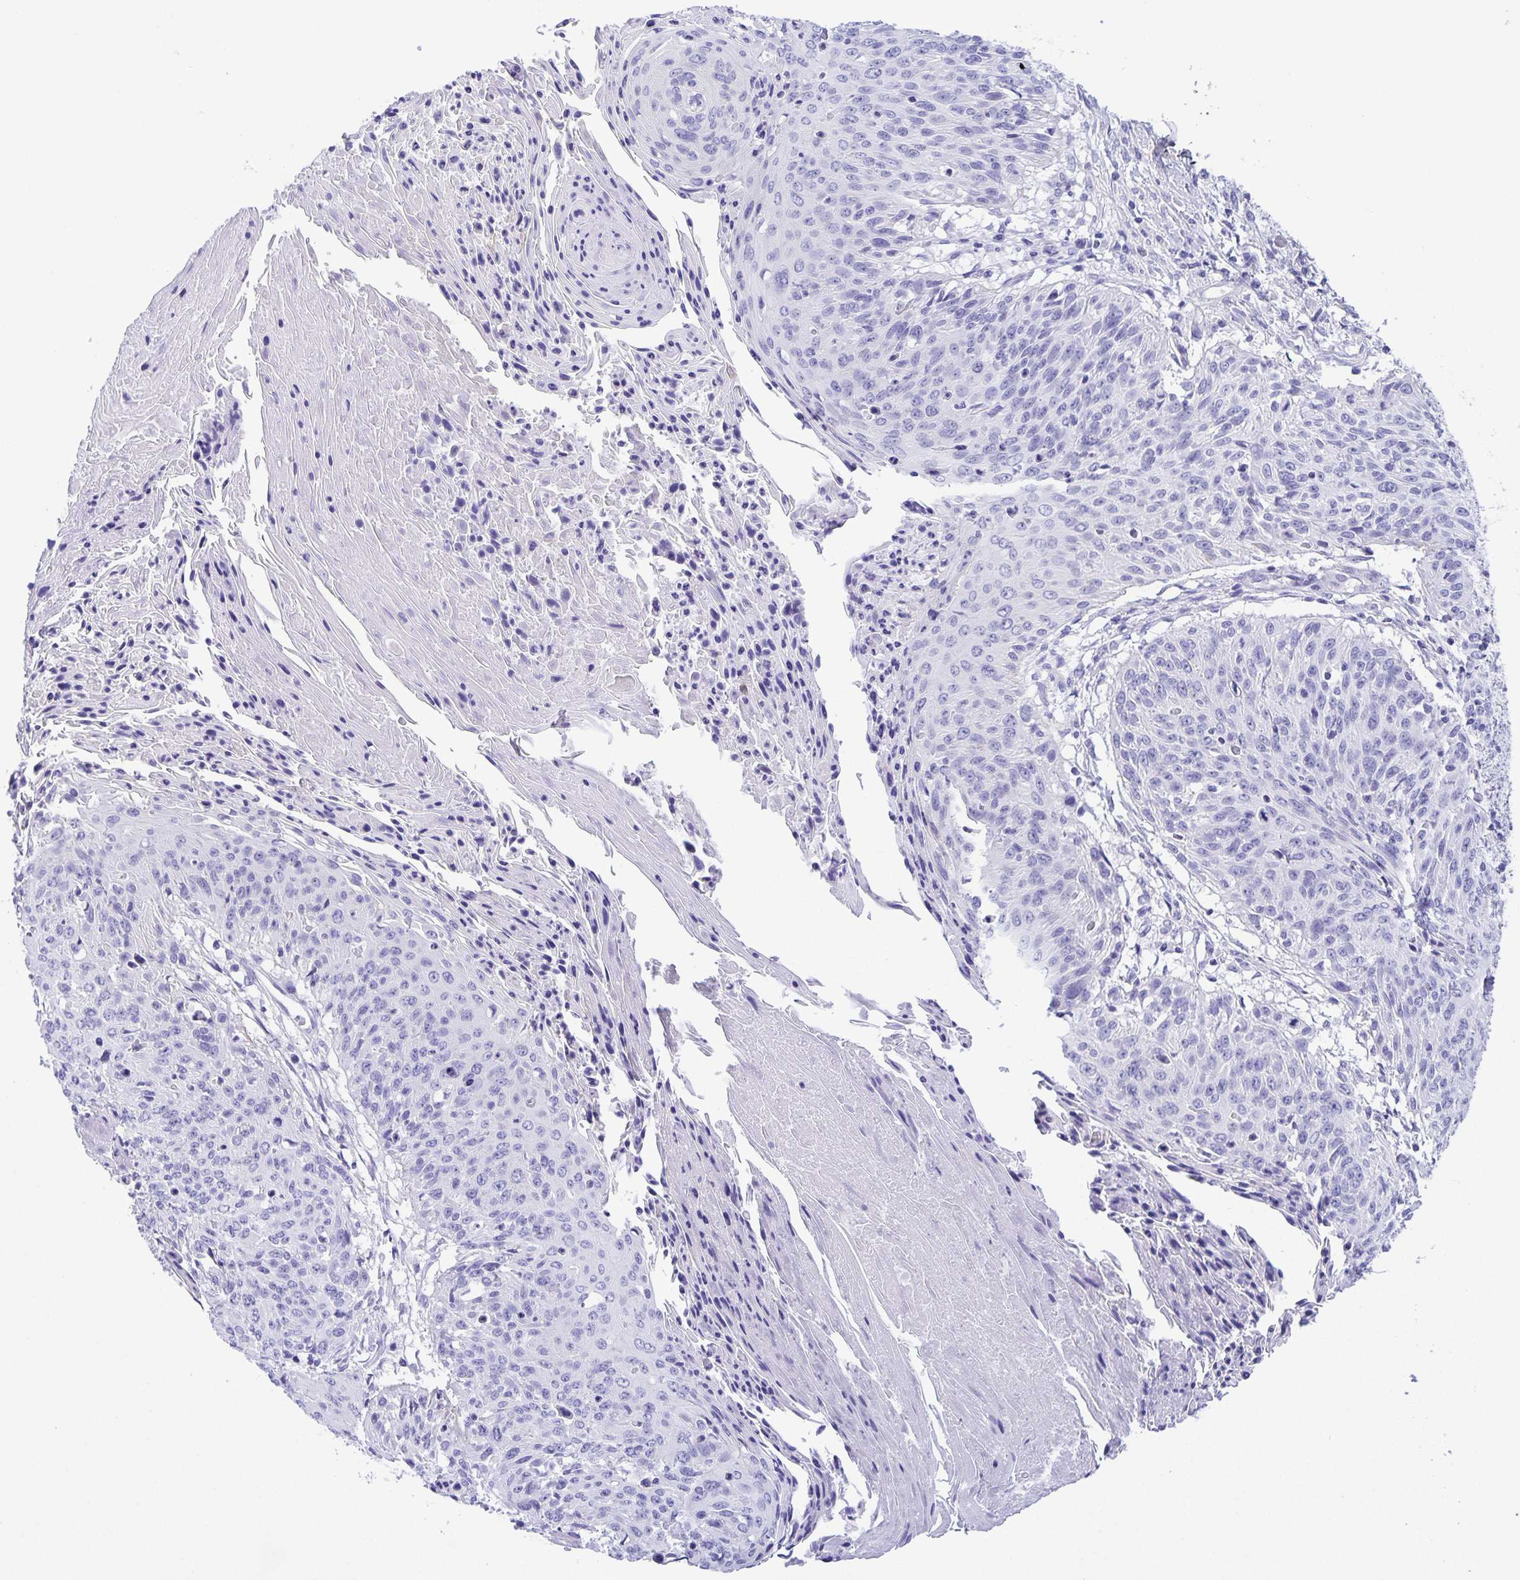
{"staining": {"intensity": "negative", "quantity": "none", "location": "none"}, "tissue": "cervical cancer", "cell_type": "Tumor cells", "image_type": "cancer", "snomed": [{"axis": "morphology", "description": "Squamous cell carcinoma, NOS"}, {"axis": "topography", "description": "Cervix"}], "caption": "Human cervical cancer stained for a protein using immunohistochemistry (IHC) exhibits no expression in tumor cells.", "gene": "UBQLN3", "patient": {"sex": "female", "age": 45}}